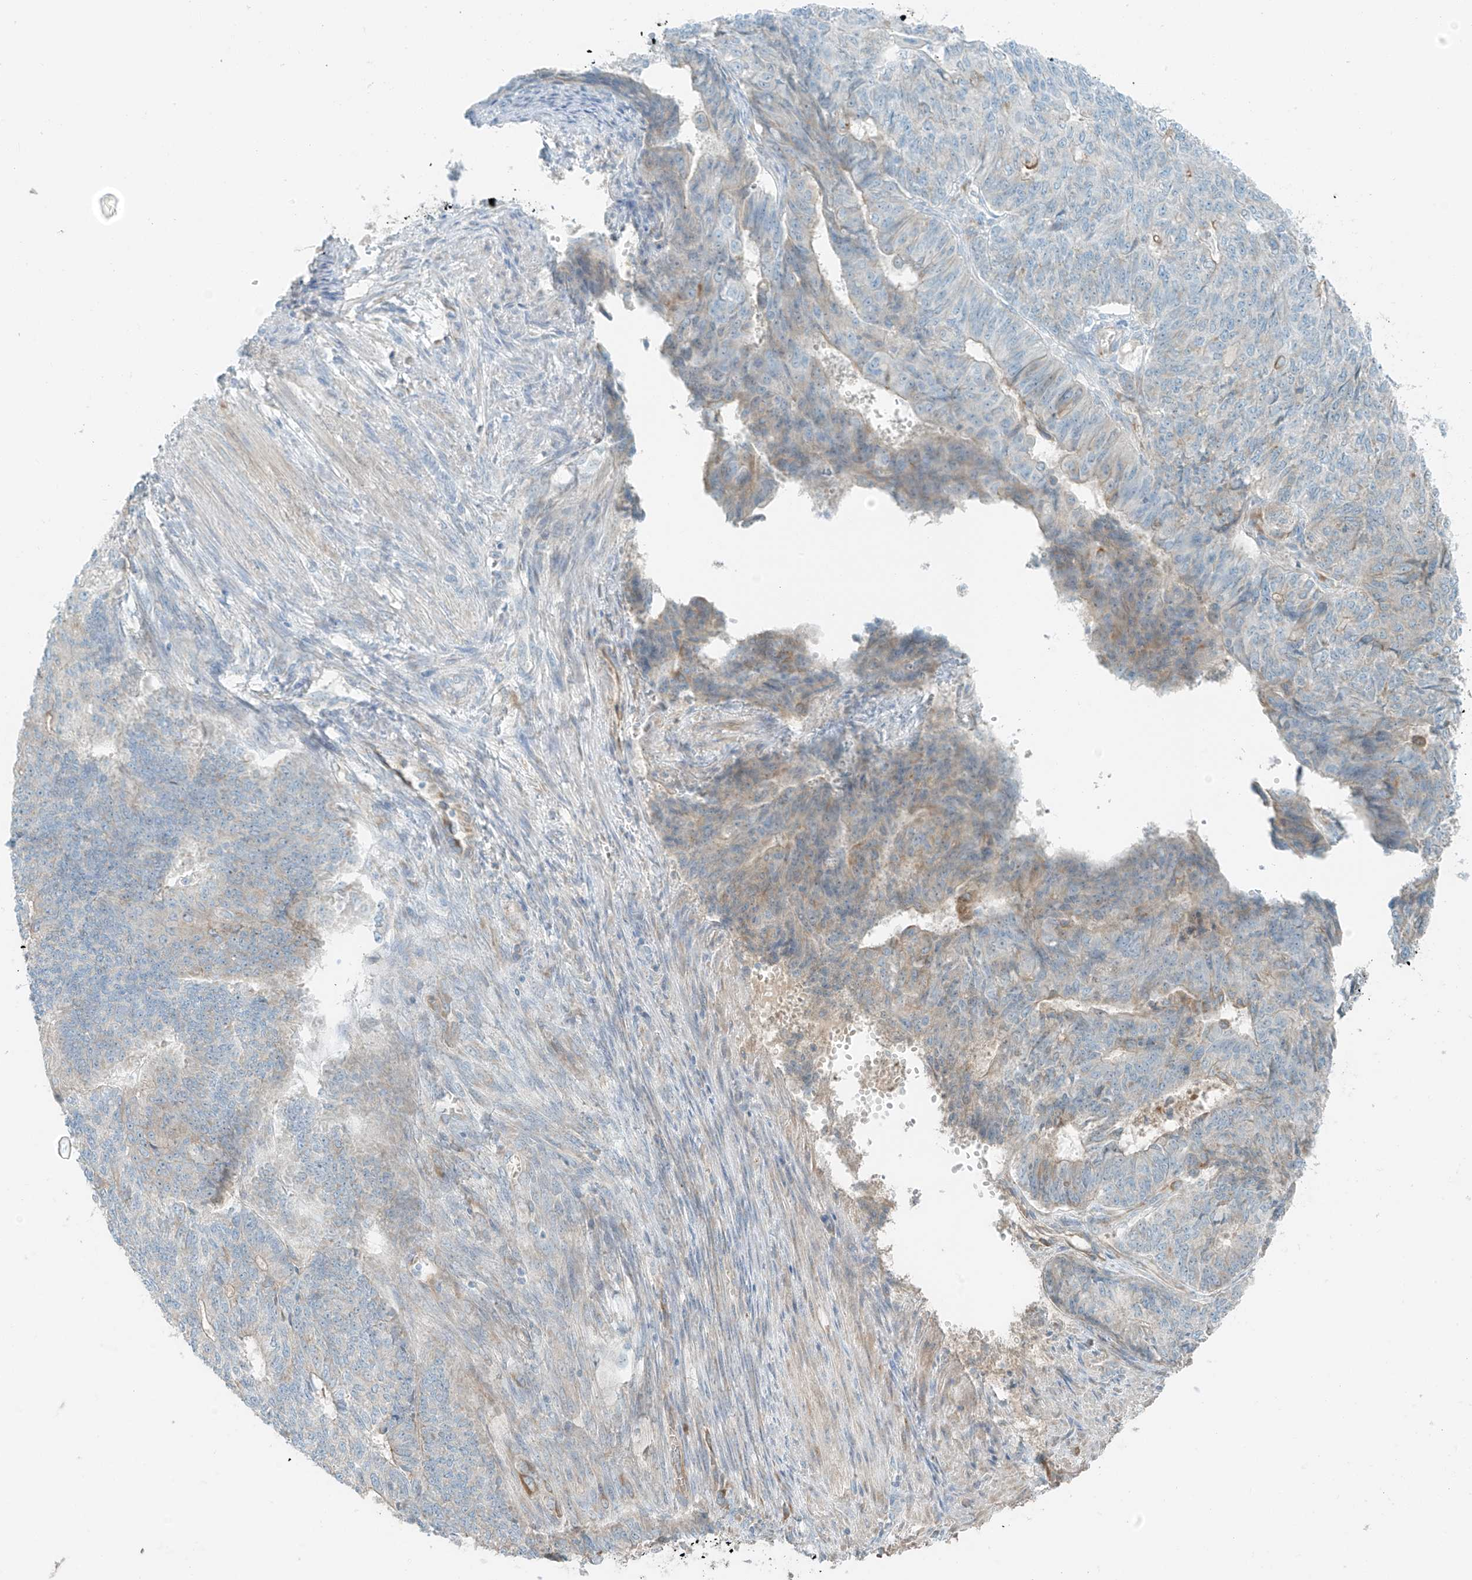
{"staining": {"intensity": "weak", "quantity": "<25%", "location": "cytoplasmic/membranous"}, "tissue": "endometrial cancer", "cell_type": "Tumor cells", "image_type": "cancer", "snomed": [{"axis": "morphology", "description": "Adenocarcinoma, NOS"}, {"axis": "topography", "description": "Endometrium"}], "caption": "Image shows no significant protein positivity in tumor cells of endometrial cancer (adenocarcinoma).", "gene": "FSTL1", "patient": {"sex": "female", "age": 32}}